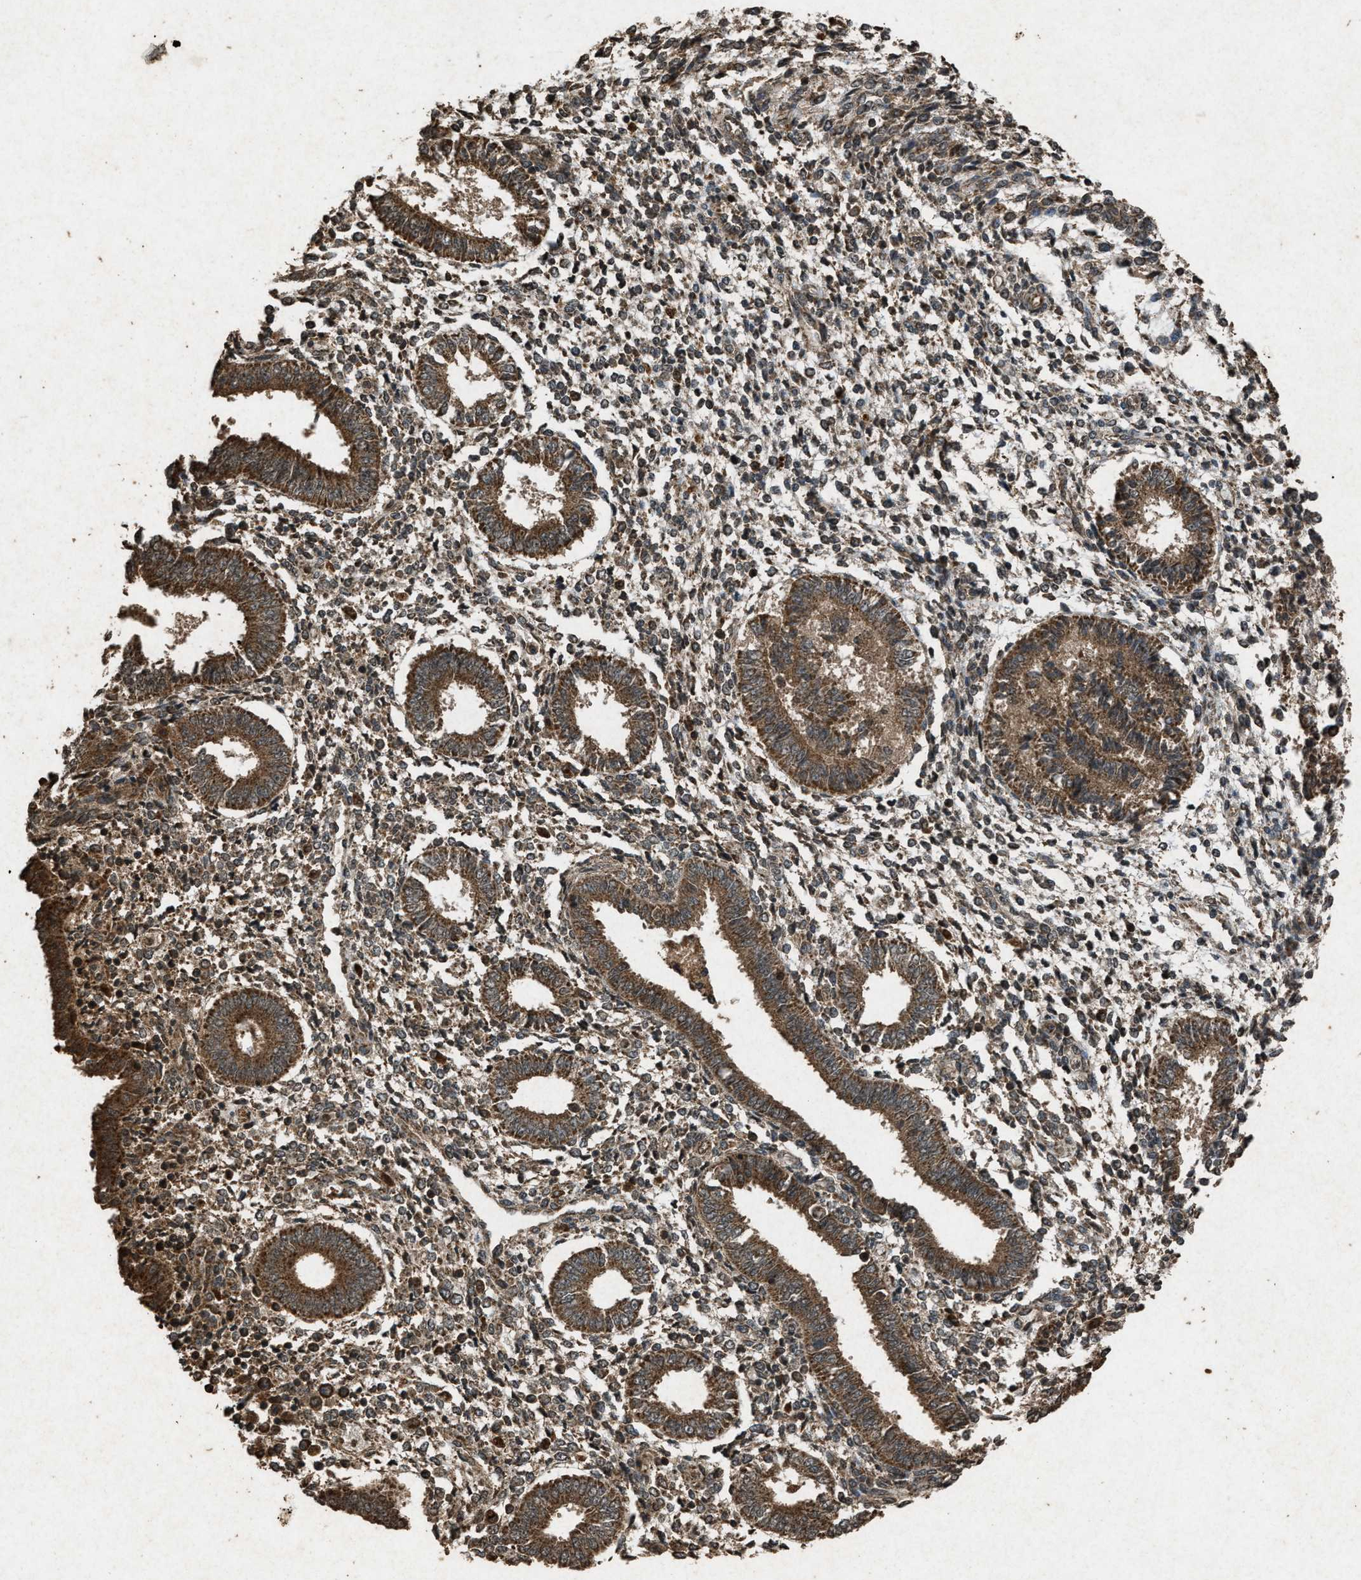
{"staining": {"intensity": "weak", "quantity": "<25%", "location": "cytoplasmic/membranous"}, "tissue": "endometrium", "cell_type": "Cells in endometrial stroma", "image_type": "normal", "snomed": [{"axis": "morphology", "description": "Normal tissue, NOS"}, {"axis": "topography", "description": "Endometrium"}], "caption": "A high-resolution image shows IHC staining of benign endometrium, which demonstrates no significant staining in cells in endometrial stroma. The staining was performed using DAB (3,3'-diaminobenzidine) to visualize the protein expression in brown, while the nuclei were stained in blue with hematoxylin (Magnification: 20x).", "gene": "OAS1", "patient": {"sex": "female", "age": 35}}